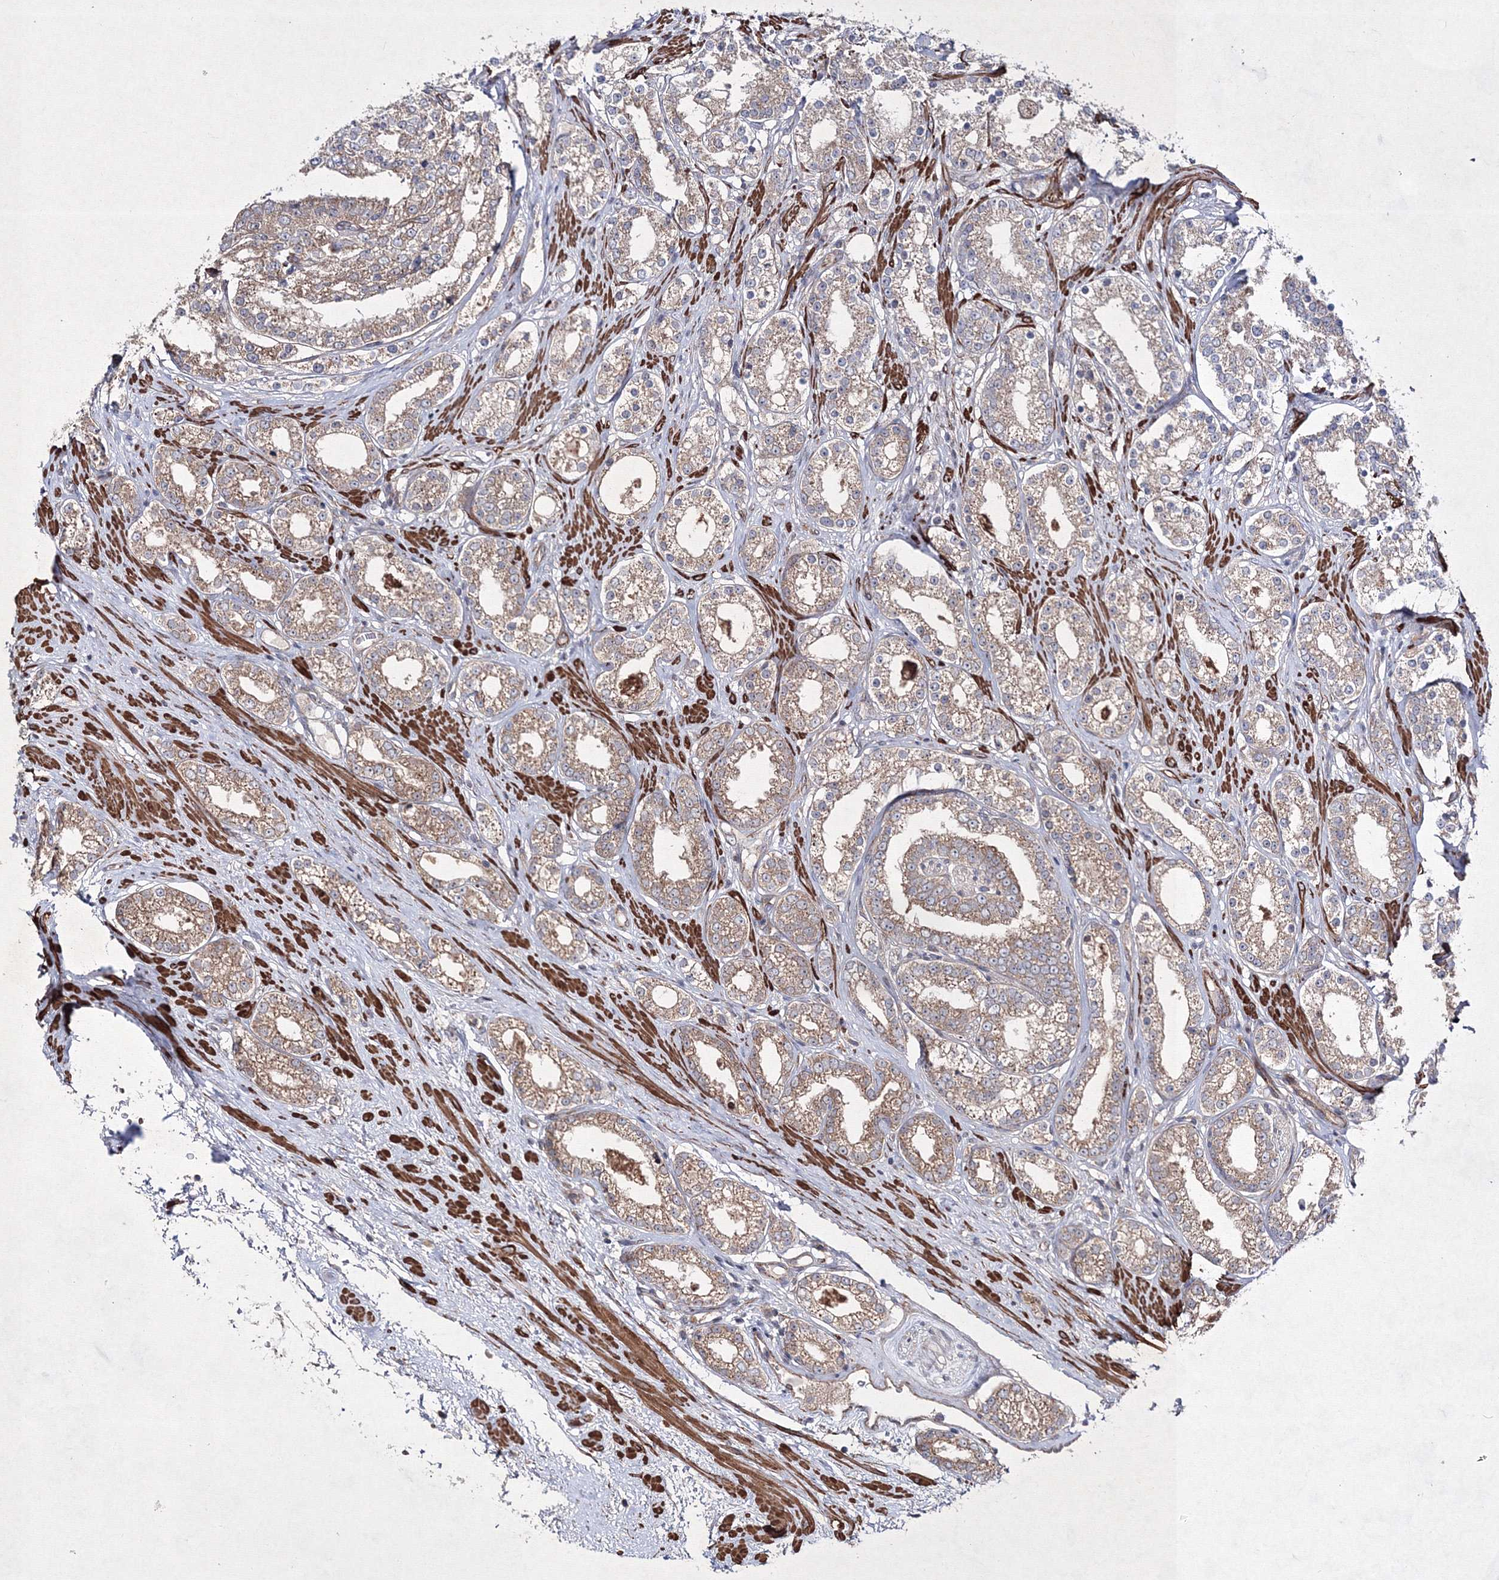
{"staining": {"intensity": "weak", "quantity": ">75%", "location": "cytoplasmic/membranous"}, "tissue": "prostate cancer", "cell_type": "Tumor cells", "image_type": "cancer", "snomed": [{"axis": "morphology", "description": "Normal tissue, NOS"}, {"axis": "morphology", "description": "Adenocarcinoma, High grade"}, {"axis": "topography", "description": "Prostate"}], "caption": "DAB immunohistochemical staining of prostate cancer demonstrates weak cytoplasmic/membranous protein staining in approximately >75% of tumor cells. (brown staining indicates protein expression, while blue staining denotes nuclei).", "gene": "GFM1", "patient": {"sex": "male", "age": 83}}